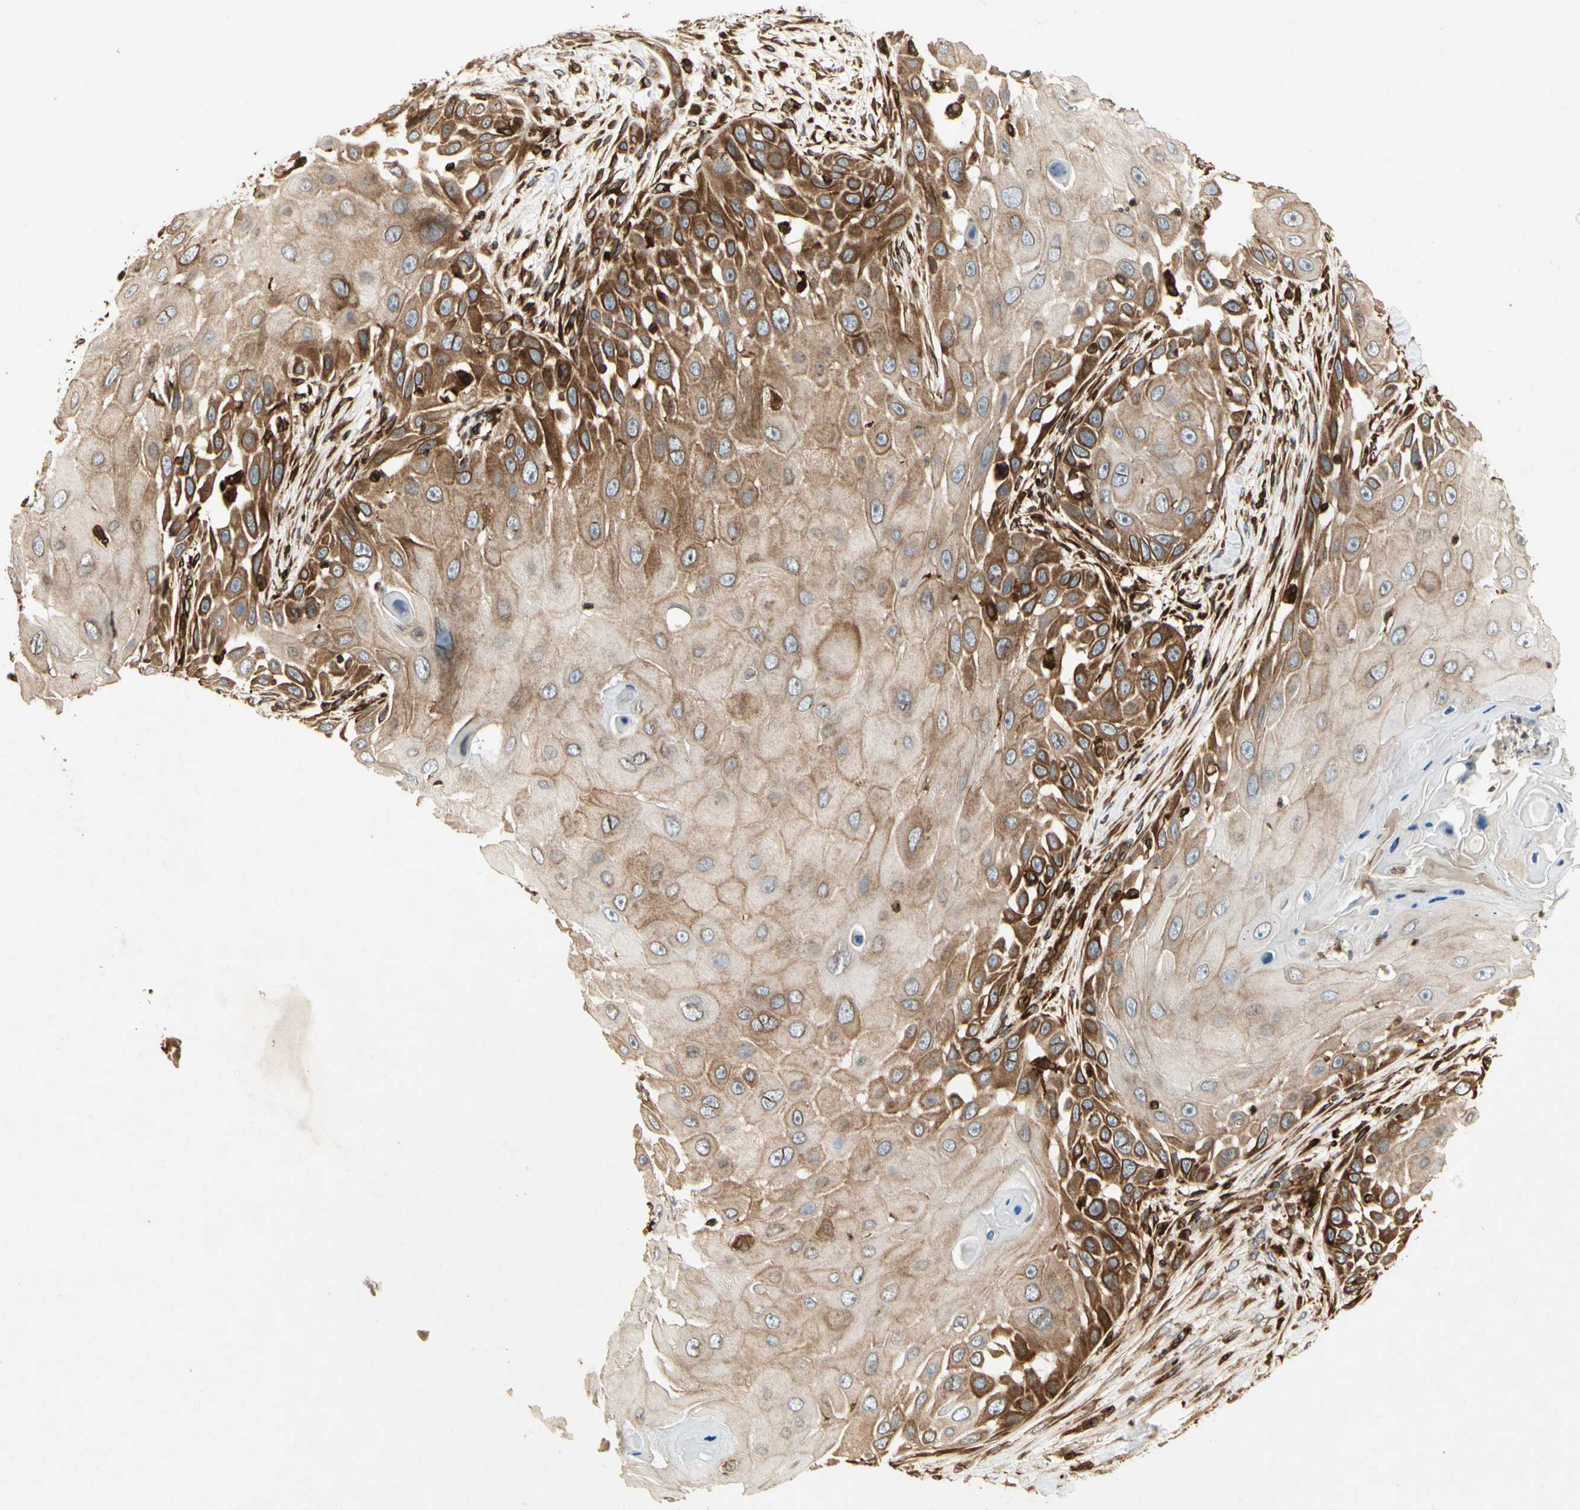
{"staining": {"intensity": "strong", "quantity": ">75%", "location": "cytoplasmic/membranous"}, "tissue": "skin cancer", "cell_type": "Tumor cells", "image_type": "cancer", "snomed": [{"axis": "morphology", "description": "Squamous cell carcinoma, NOS"}, {"axis": "topography", "description": "Skin"}], "caption": "The micrograph displays immunohistochemical staining of skin cancer (squamous cell carcinoma). There is strong cytoplasmic/membranous expression is appreciated in approximately >75% of tumor cells. Nuclei are stained in blue.", "gene": "TAPBP", "patient": {"sex": "female", "age": 44}}